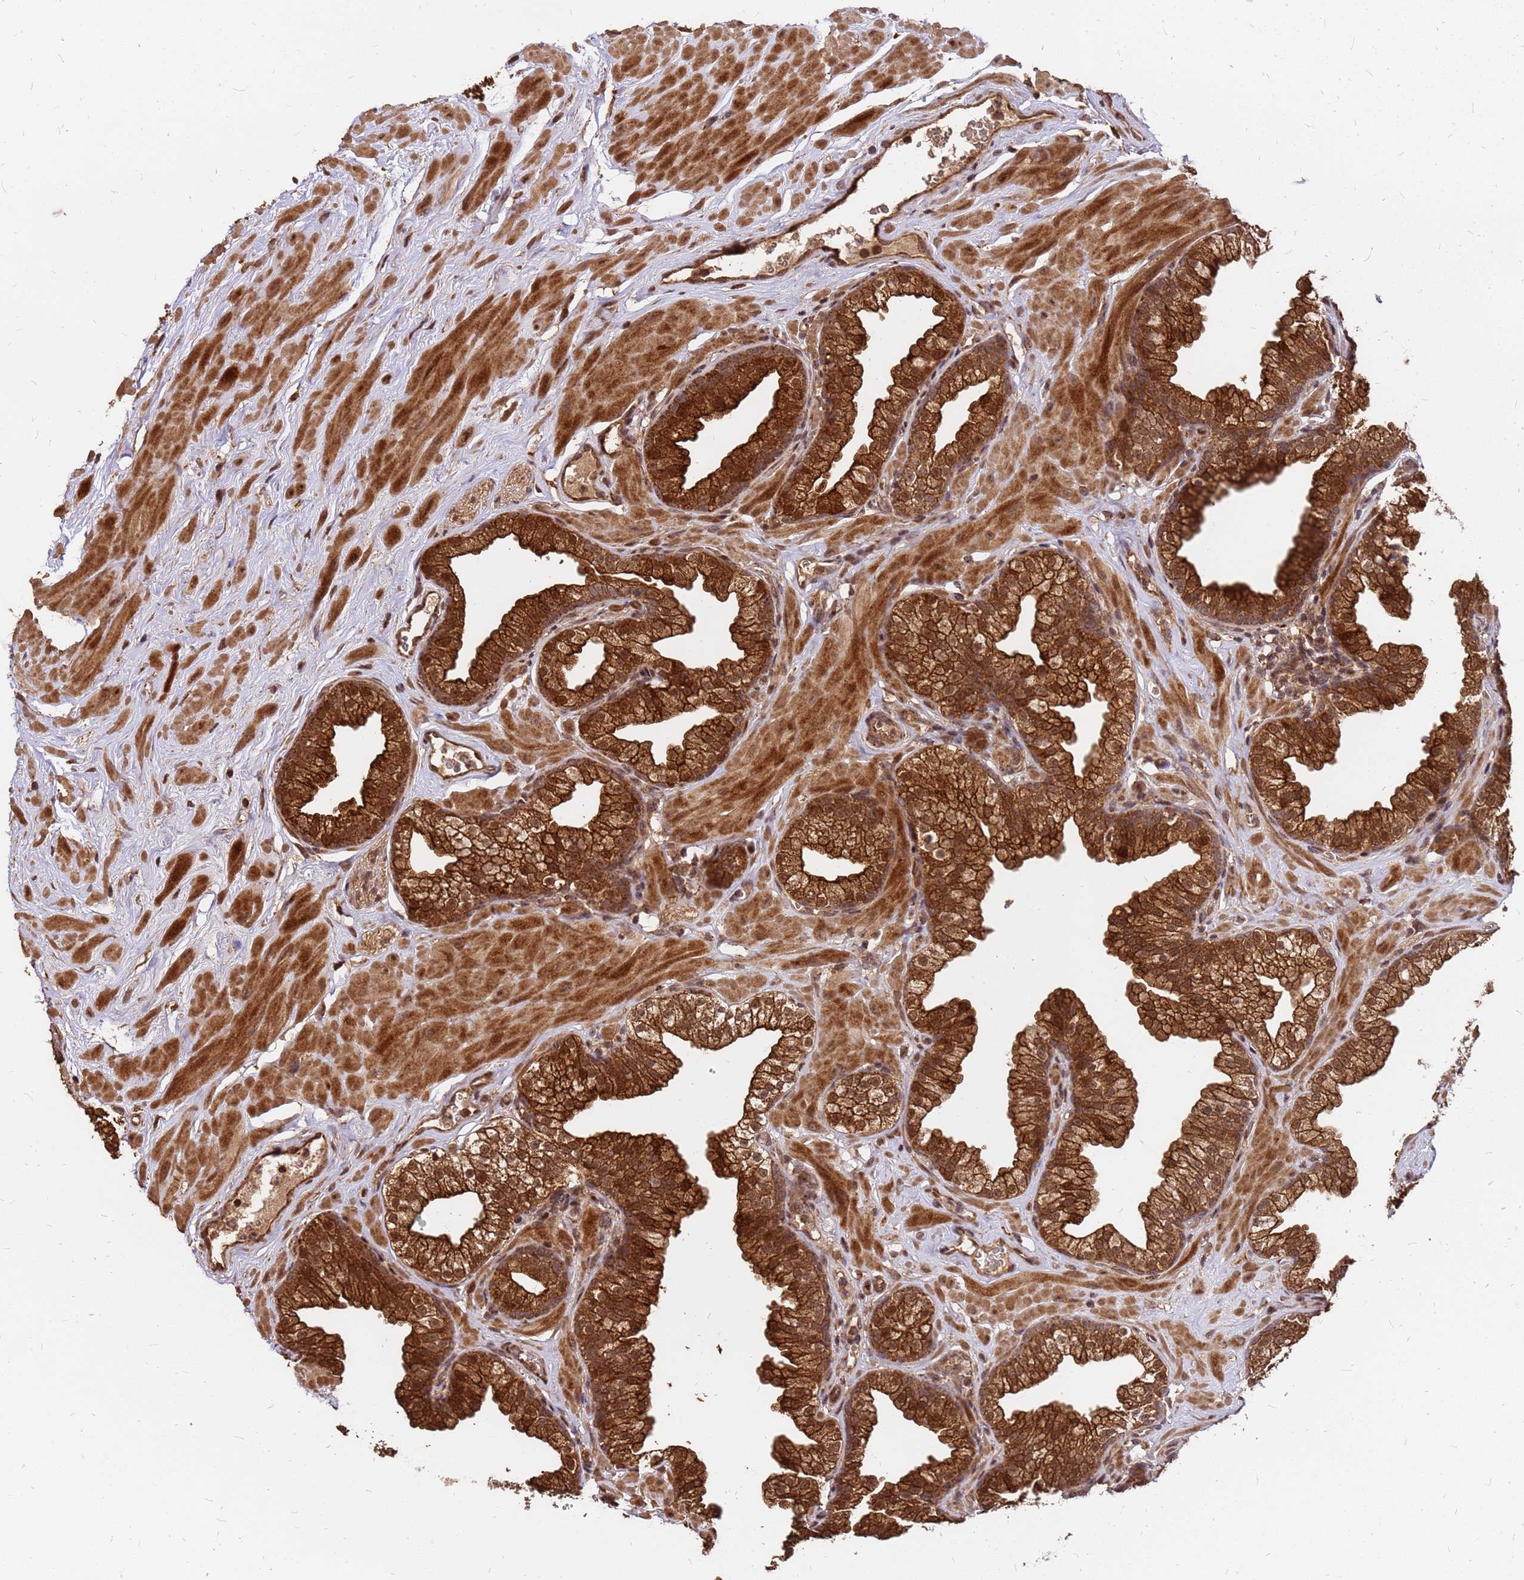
{"staining": {"intensity": "strong", "quantity": ">75%", "location": "cytoplasmic/membranous,nuclear"}, "tissue": "prostate", "cell_type": "Glandular cells", "image_type": "normal", "snomed": [{"axis": "morphology", "description": "Normal tissue, NOS"}, {"axis": "morphology", "description": "Urothelial carcinoma, Low grade"}, {"axis": "topography", "description": "Urinary bladder"}, {"axis": "topography", "description": "Prostate"}], "caption": "Protein staining of unremarkable prostate exhibits strong cytoplasmic/membranous,nuclear expression in about >75% of glandular cells. (DAB (3,3'-diaminobenzidine) = brown stain, brightfield microscopy at high magnification).", "gene": "GPATCH8", "patient": {"sex": "male", "age": 60}}